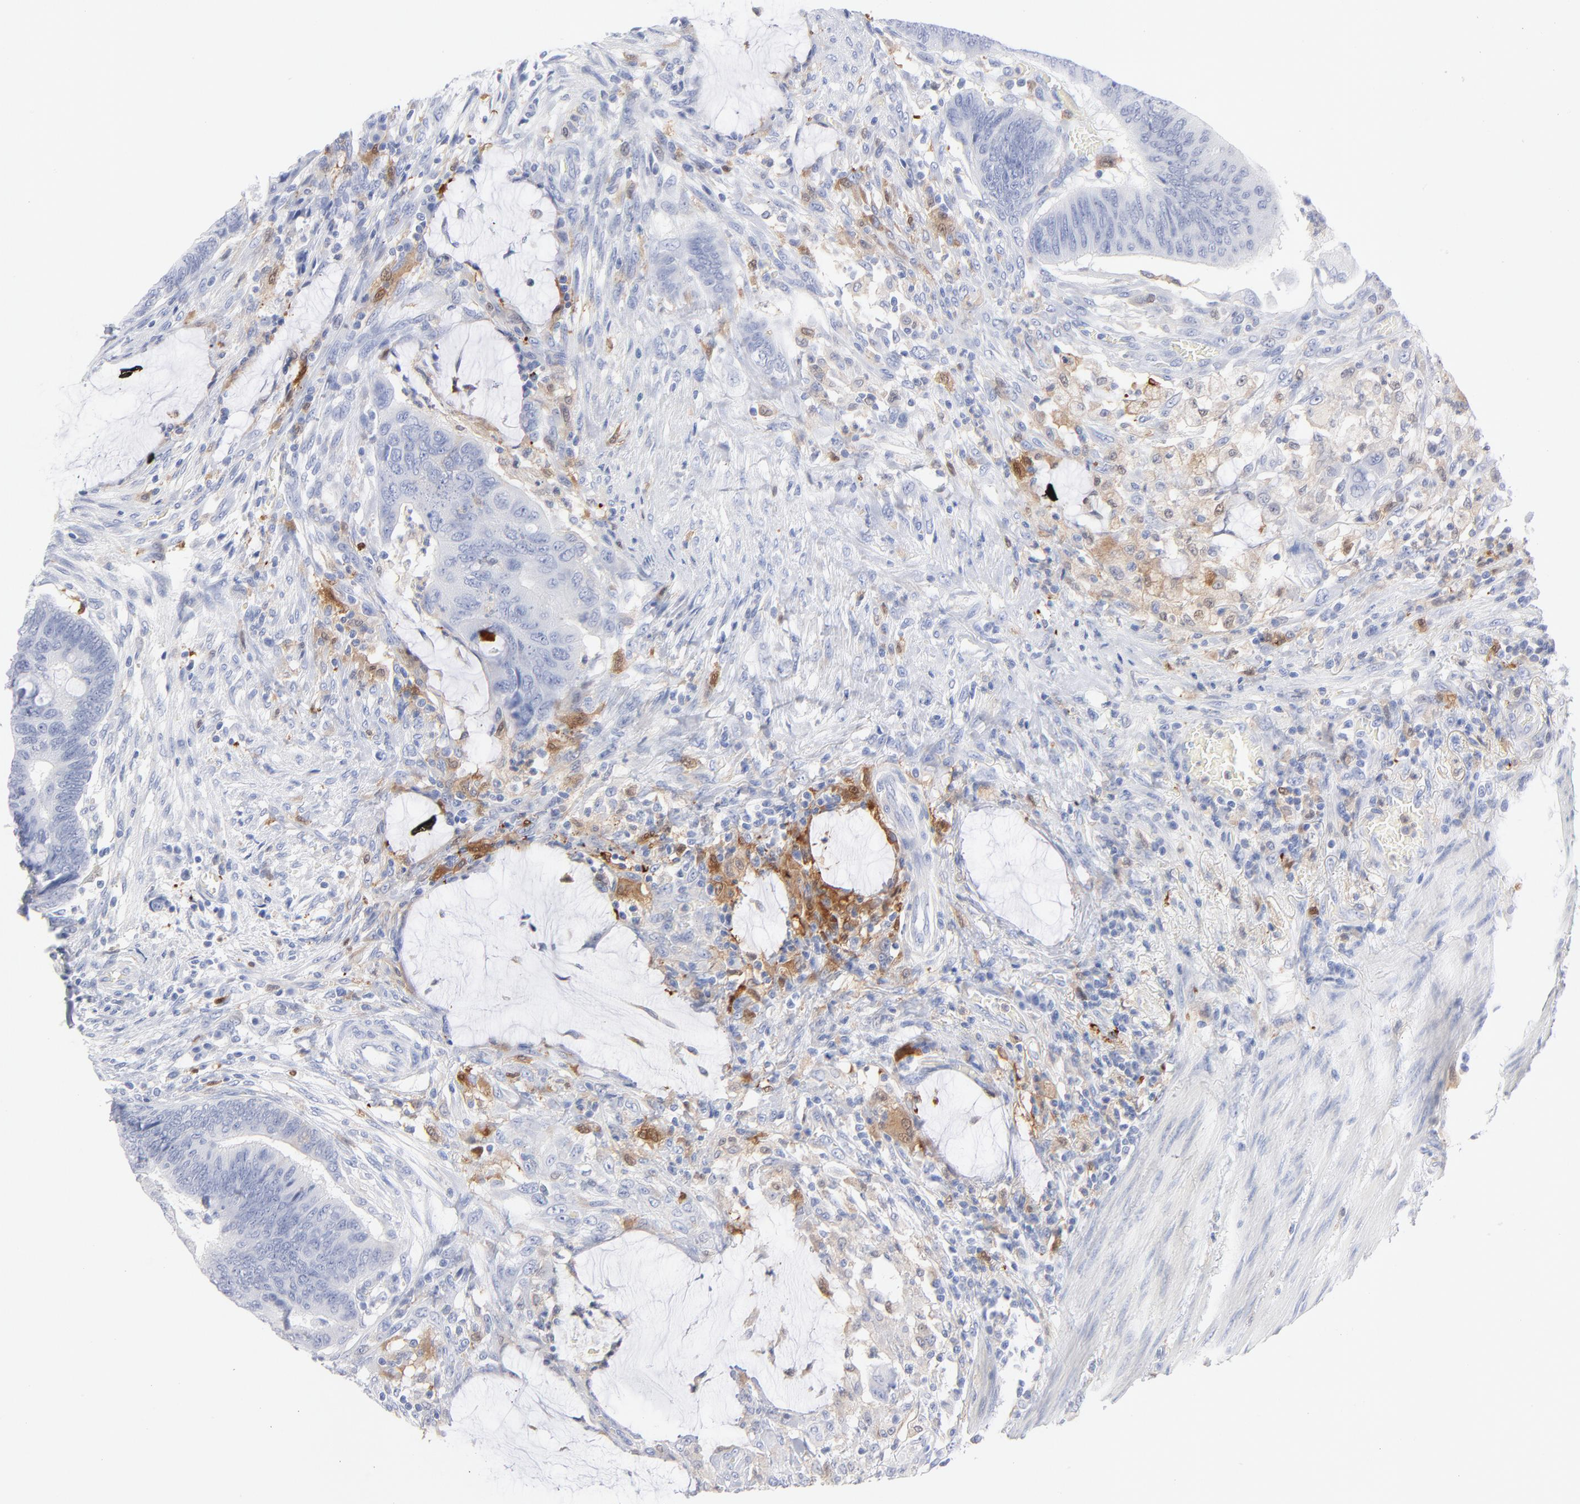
{"staining": {"intensity": "negative", "quantity": "none", "location": "none"}, "tissue": "colorectal cancer", "cell_type": "Tumor cells", "image_type": "cancer", "snomed": [{"axis": "morphology", "description": "Normal tissue, NOS"}, {"axis": "morphology", "description": "Adenocarcinoma, NOS"}, {"axis": "topography", "description": "Rectum"}], "caption": "Immunohistochemical staining of human adenocarcinoma (colorectal) displays no significant staining in tumor cells.", "gene": "IFIT2", "patient": {"sex": "male", "age": 92}}